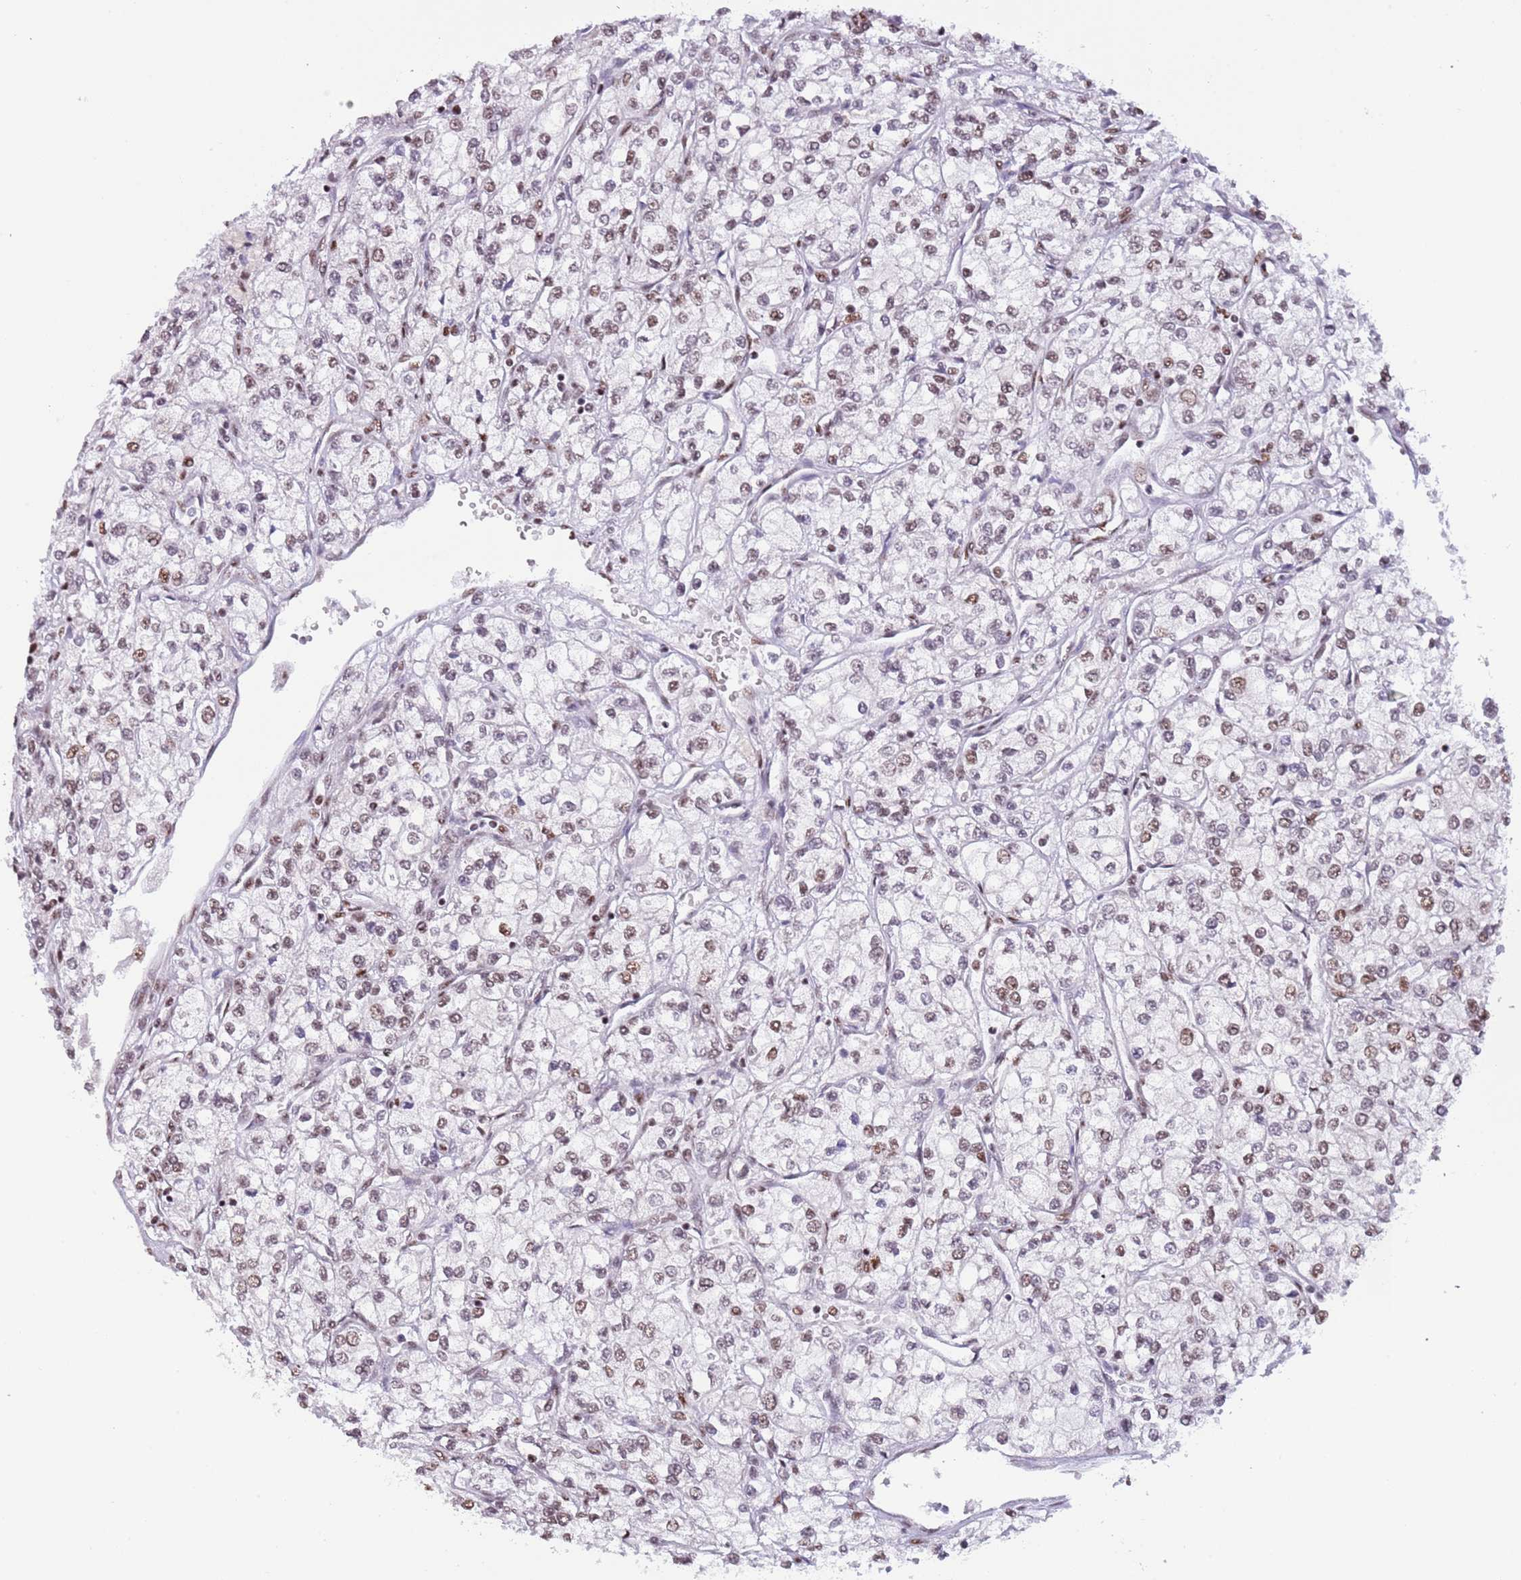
{"staining": {"intensity": "weak", "quantity": "25%-75%", "location": "nuclear"}, "tissue": "renal cancer", "cell_type": "Tumor cells", "image_type": "cancer", "snomed": [{"axis": "morphology", "description": "Adenocarcinoma, NOS"}, {"axis": "topography", "description": "Kidney"}], "caption": "The histopathology image reveals staining of adenocarcinoma (renal), revealing weak nuclear protein expression (brown color) within tumor cells.", "gene": "SF3A2", "patient": {"sex": "male", "age": 80}}